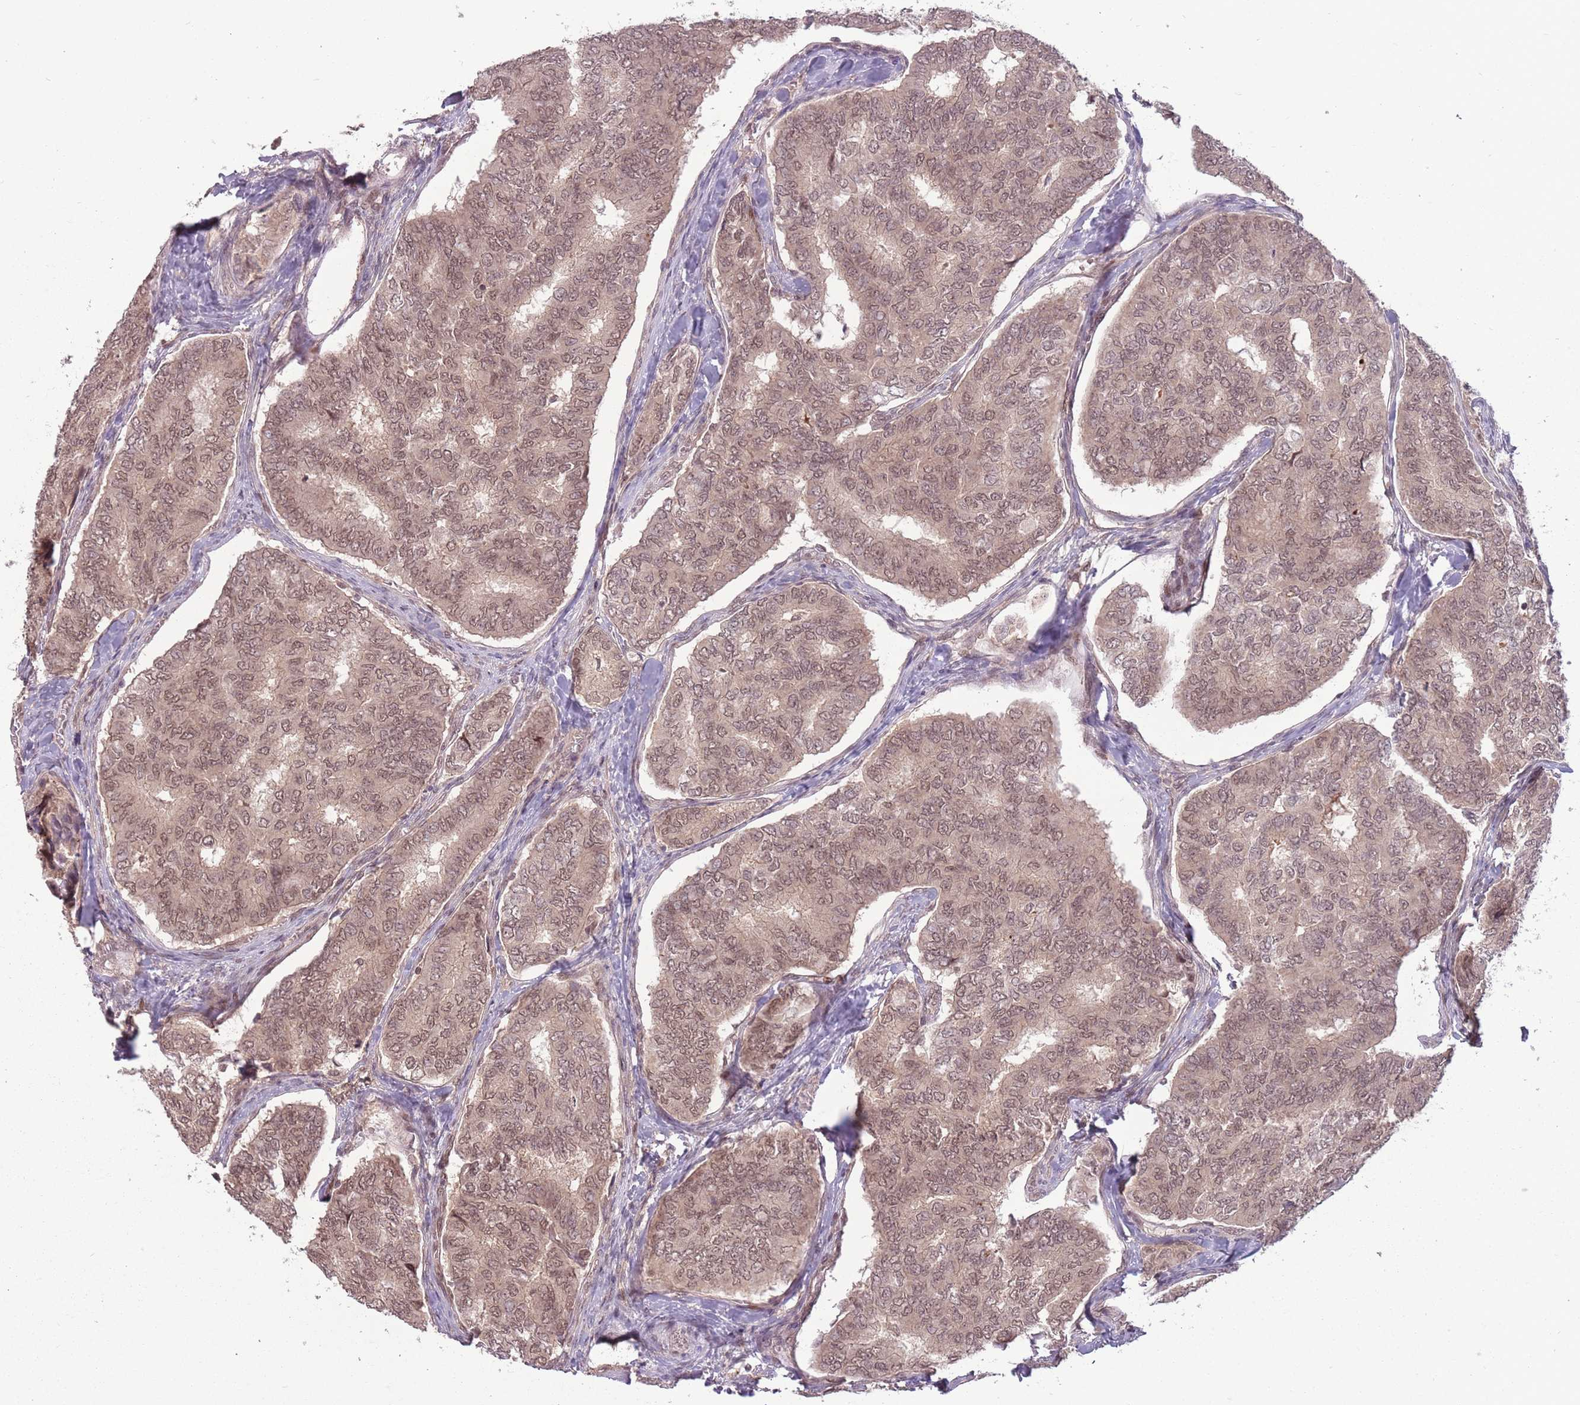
{"staining": {"intensity": "weak", "quantity": ">75%", "location": "cytoplasmic/membranous,nuclear"}, "tissue": "thyroid cancer", "cell_type": "Tumor cells", "image_type": "cancer", "snomed": [{"axis": "morphology", "description": "Papillary adenocarcinoma, NOS"}, {"axis": "topography", "description": "Thyroid gland"}], "caption": "DAB immunohistochemical staining of human thyroid cancer (papillary adenocarcinoma) exhibits weak cytoplasmic/membranous and nuclear protein expression in about >75% of tumor cells. (Brightfield microscopy of DAB IHC at high magnification).", "gene": "ADAMTS3", "patient": {"sex": "female", "age": 35}}